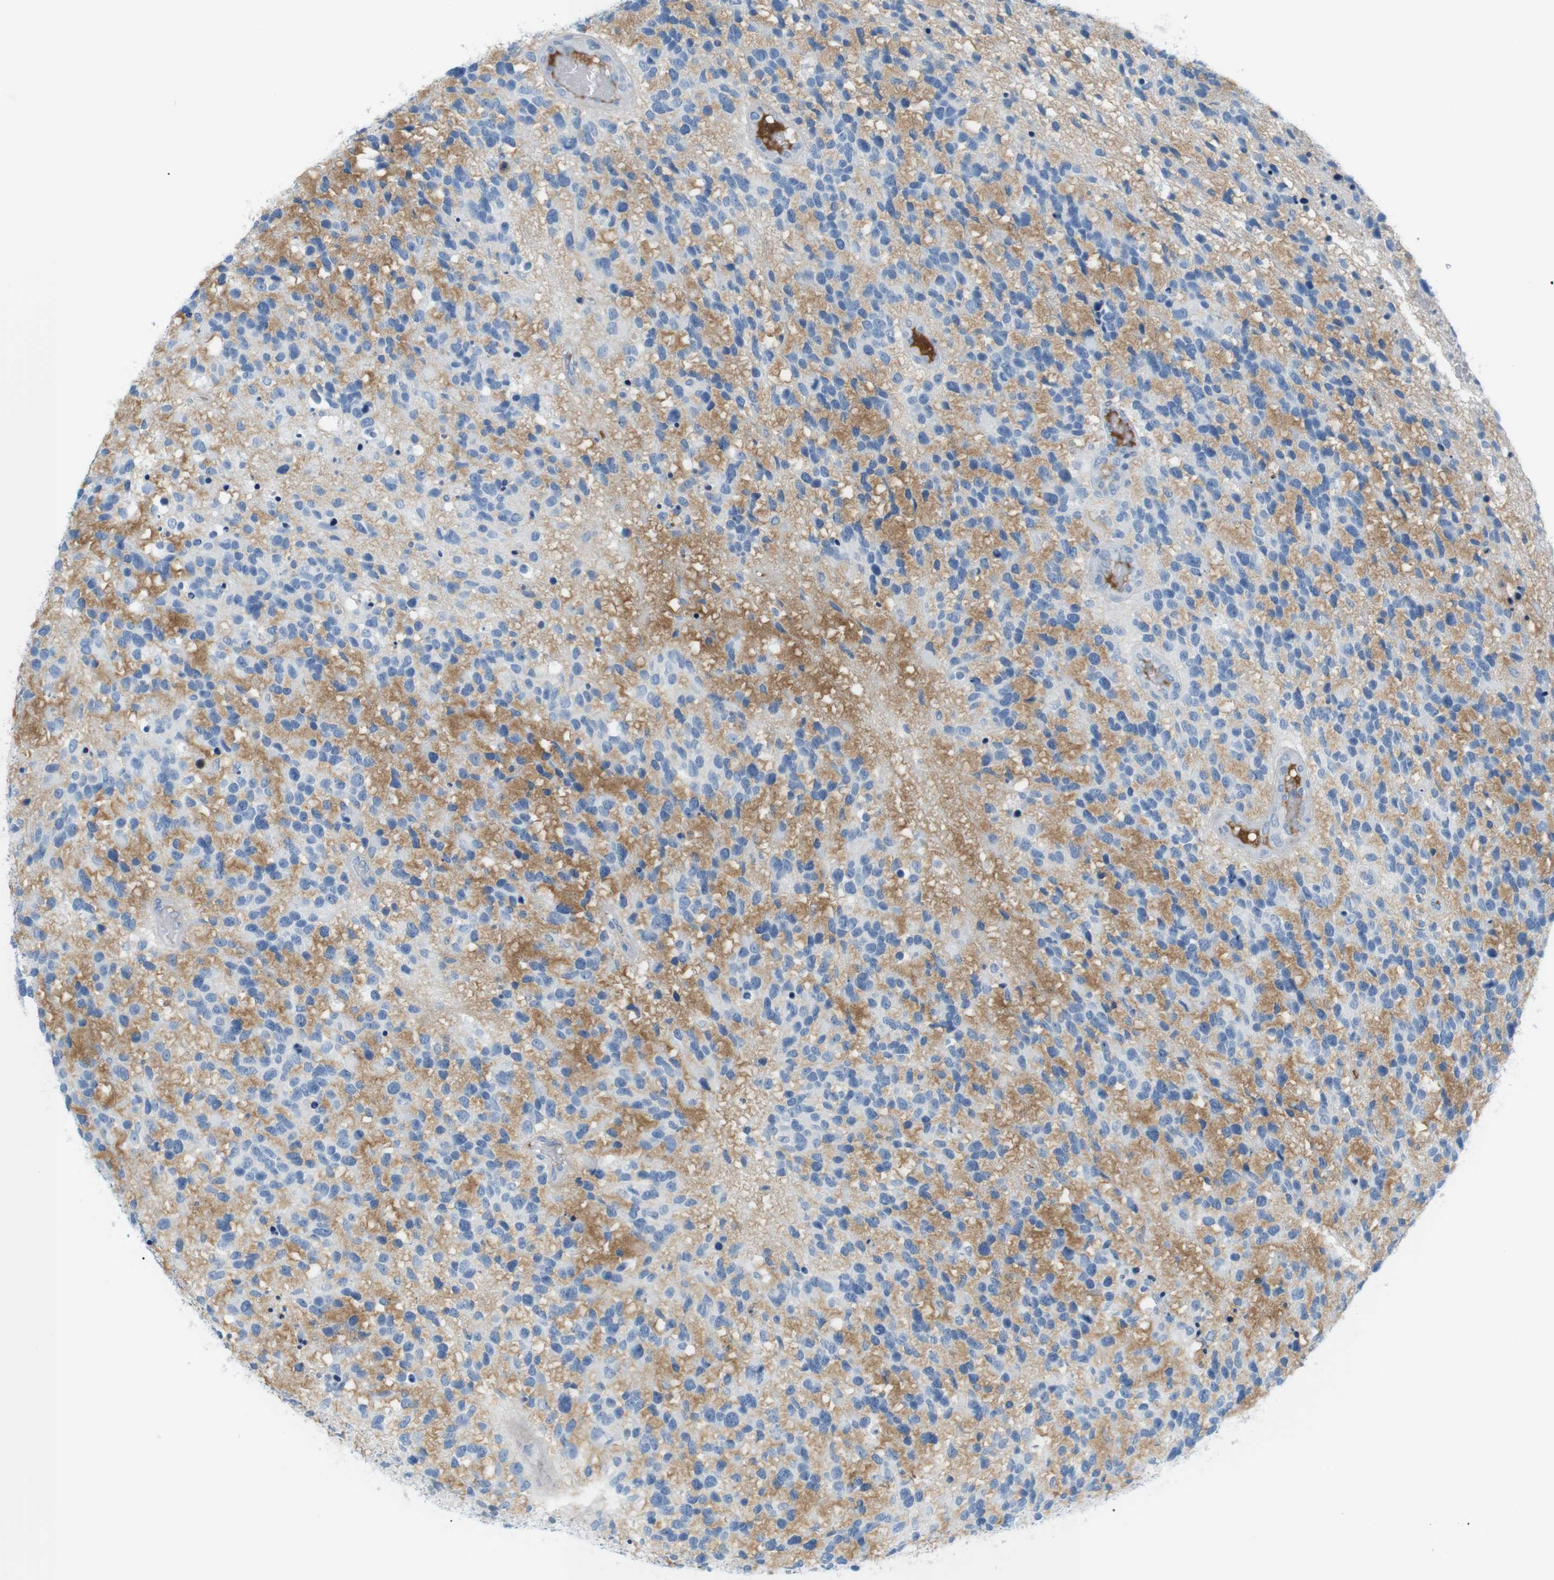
{"staining": {"intensity": "moderate", "quantity": "25%-75%", "location": "cytoplasmic/membranous"}, "tissue": "glioma", "cell_type": "Tumor cells", "image_type": "cancer", "snomed": [{"axis": "morphology", "description": "Glioma, malignant, High grade"}, {"axis": "topography", "description": "Brain"}], "caption": "The micrograph reveals staining of glioma, revealing moderate cytoplasmic/membranous protein staining (brown color) within tumor cells.", "gene": "AZGP1", "patient": {"sex": "female", "age": 58}}